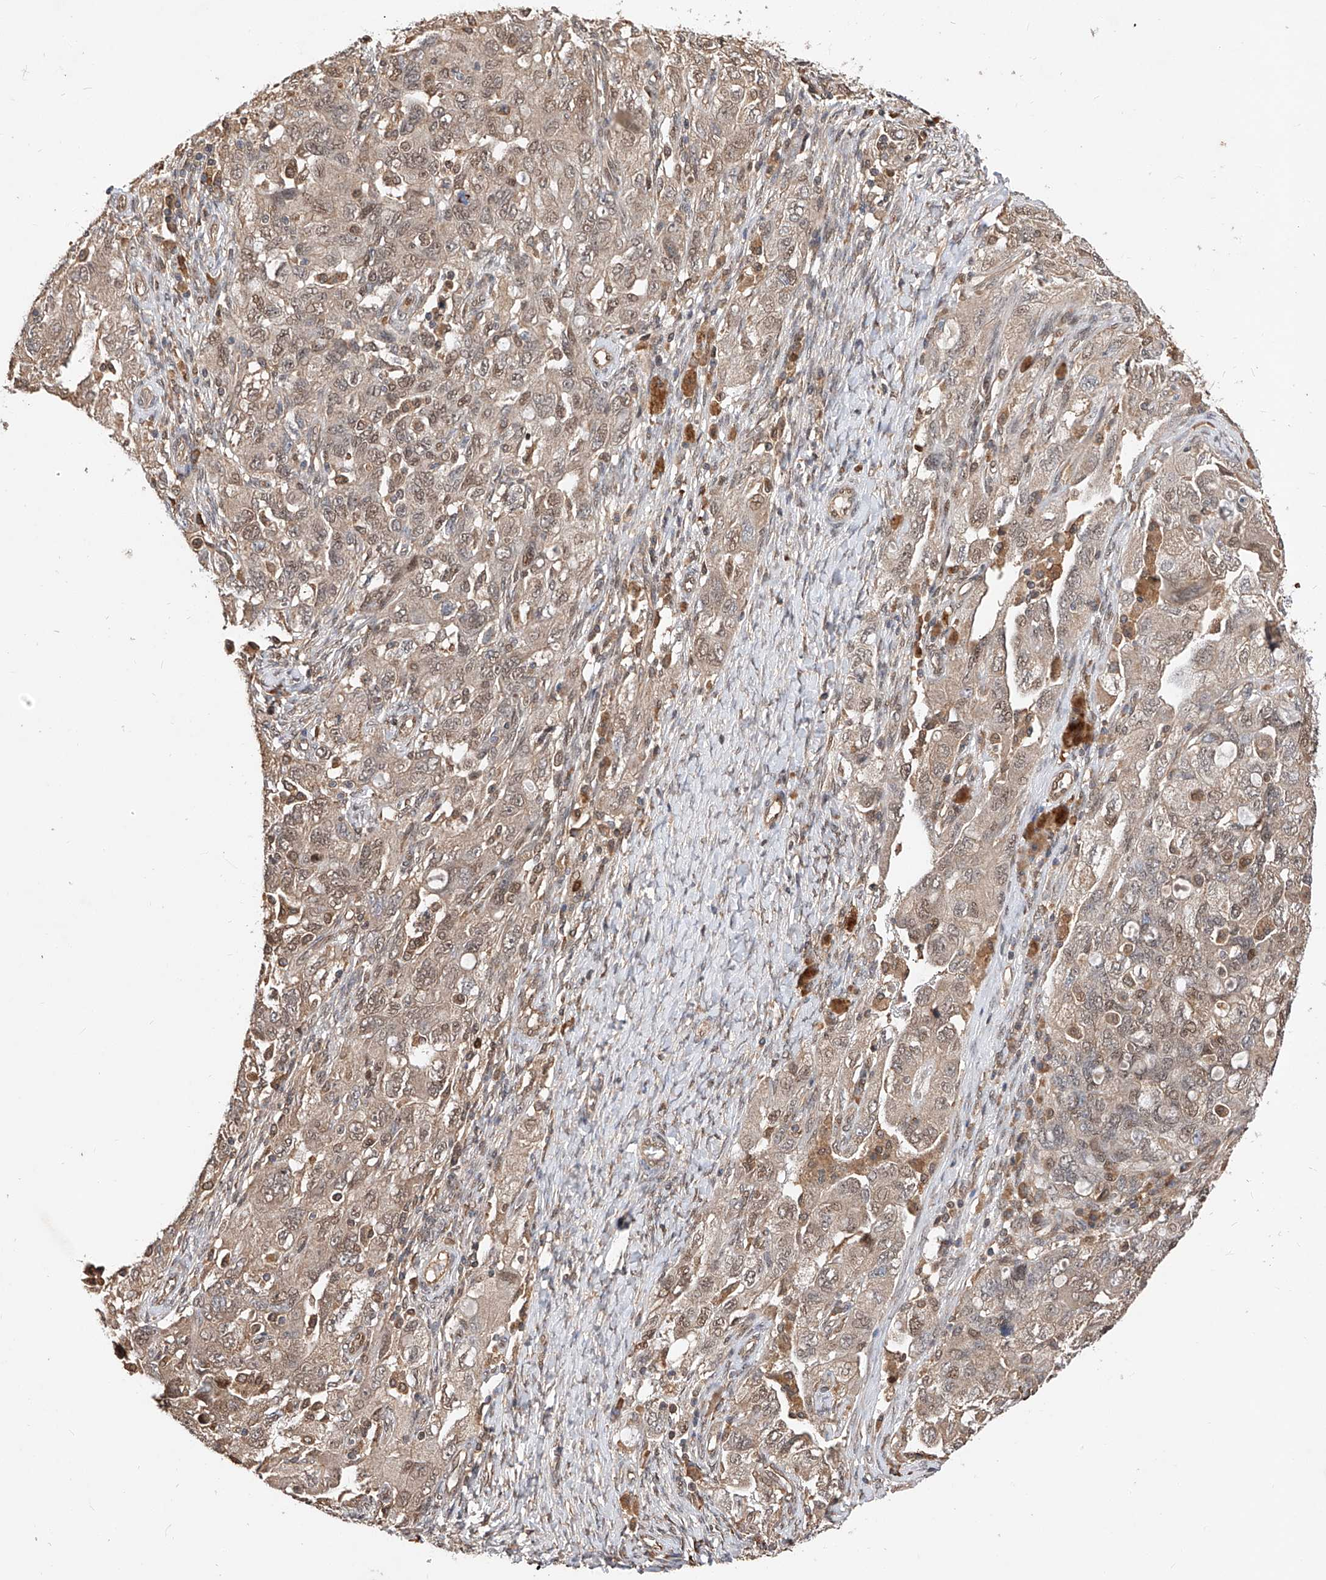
{"staining": {"intensity": "moderate", "quantity": ">75%", "location": "cytoplasmic/membranous,nuclear"}, "tissue": "ovarian cancer", "cell_type": "Tumor cells", "image_type": "cancer", "snomed": [{"axis": "morphology", "description": "Carcinoma, NOS"}, {"axis": "morphology", "description": "Cystadenocarcinoma, serous, NOS"}, {"axis": "topography", "description": "Ovary"}], "caption": "Immunohistochemistry staining of ovarian carcinoma, which exhibits medium levels of moderate cytoplasmic/membranous and nuclear positivity in approximately >75% of tumor cells indicating moderate cytoplasmic/membranous and nuclear protein staining. The staining was performed using DAB (brown) for protein detection and nuclei were counterstained in hematoxylin (blue).", "gene": "RILPL2", "patient": {"sex": "female", "age": 69}}